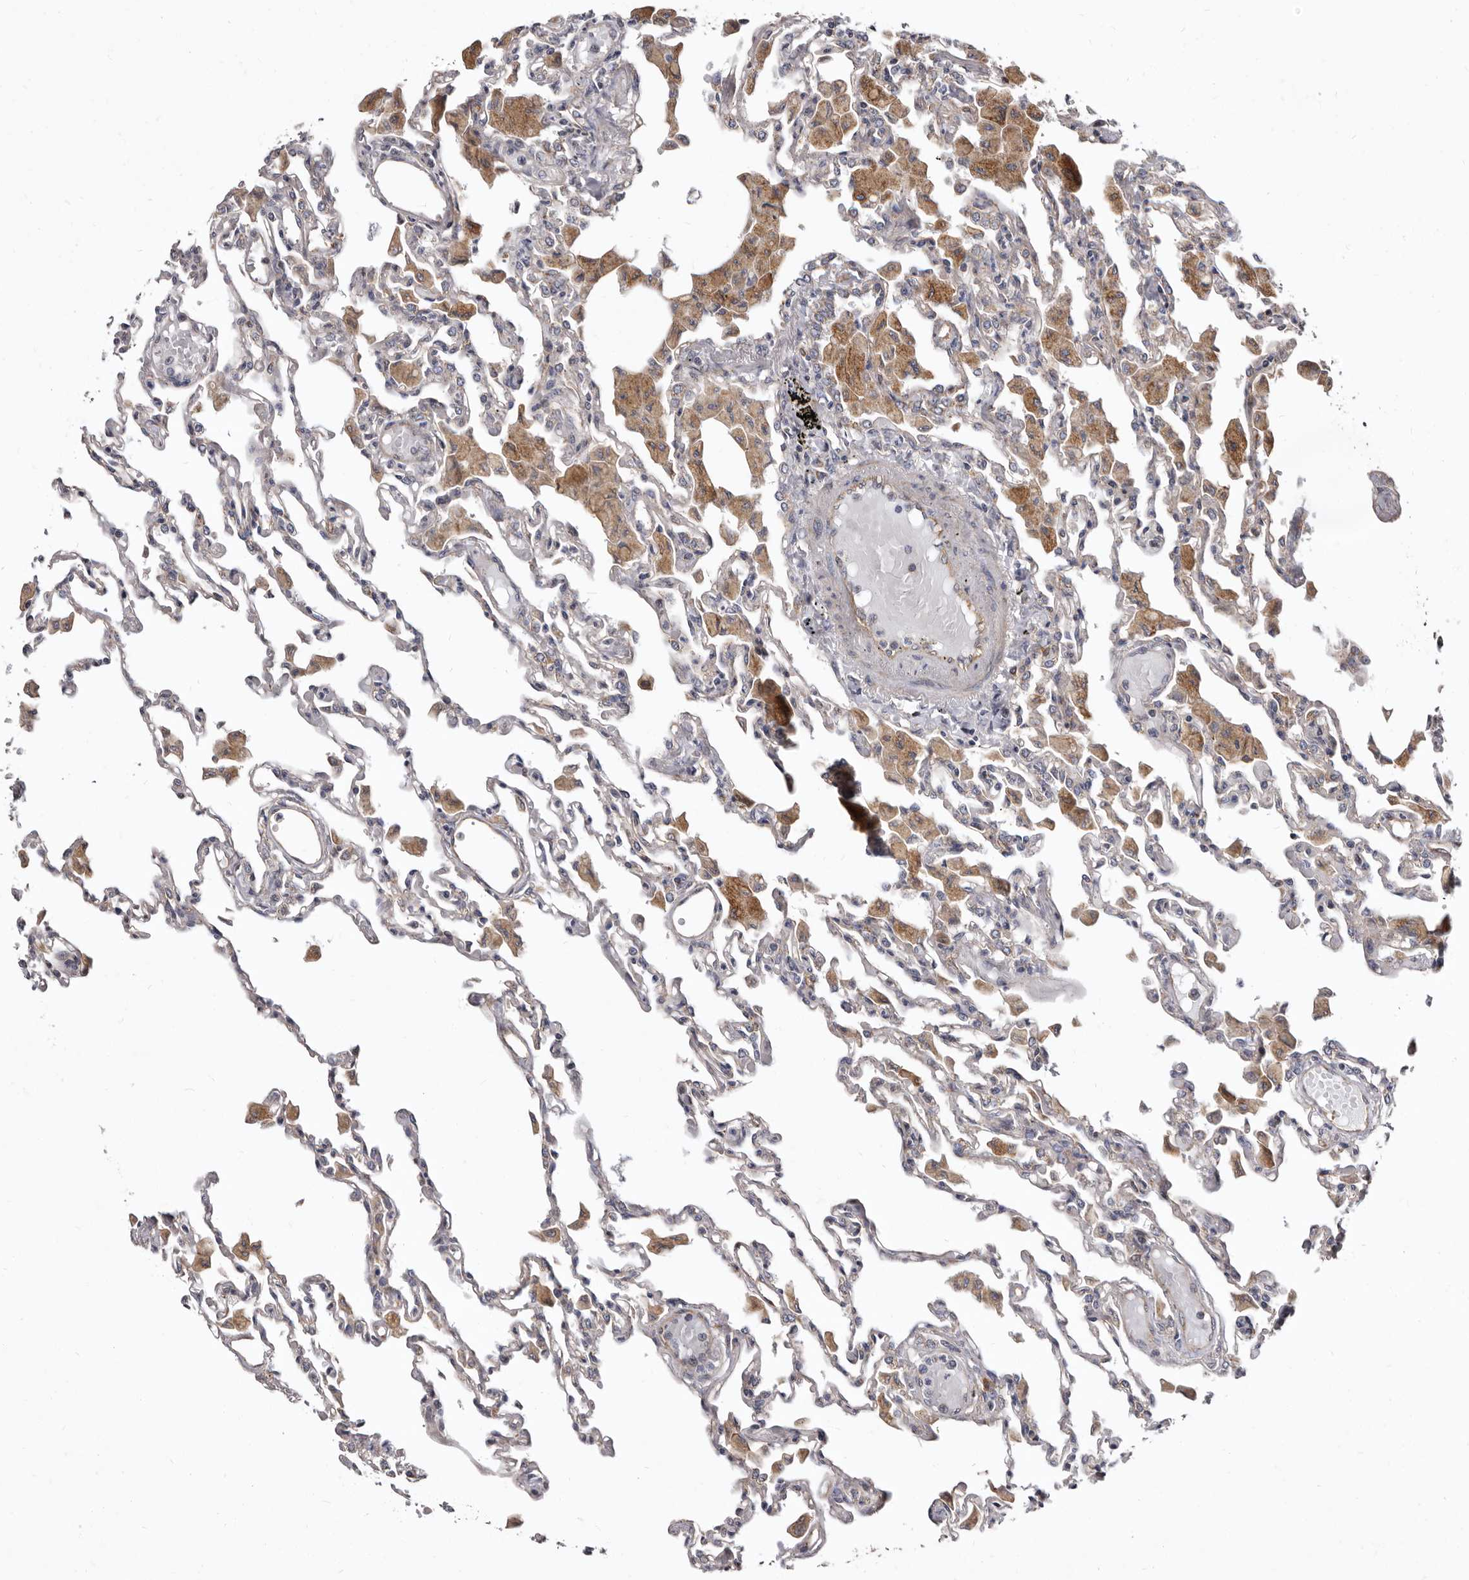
{"staining": {"intensity": "negative", "quantity": "none", "location": "none"}, "tissue": "lung", "cell_type": "Alveolar cells", "image_type": "normal", "snomed": [{"axis": "morphology", "description": "Normal tissue, NOS"}, {"axis": "topography", "description": "Bronchus"}, {"axis": "topography", "description": "Lung"}], "caption": "This is an IHC histopathology image of unremarkable human lung. There is no positivity in alveolar cells.", "gene": "FMO2", "patient": {"sex": "female", "age": 49}}